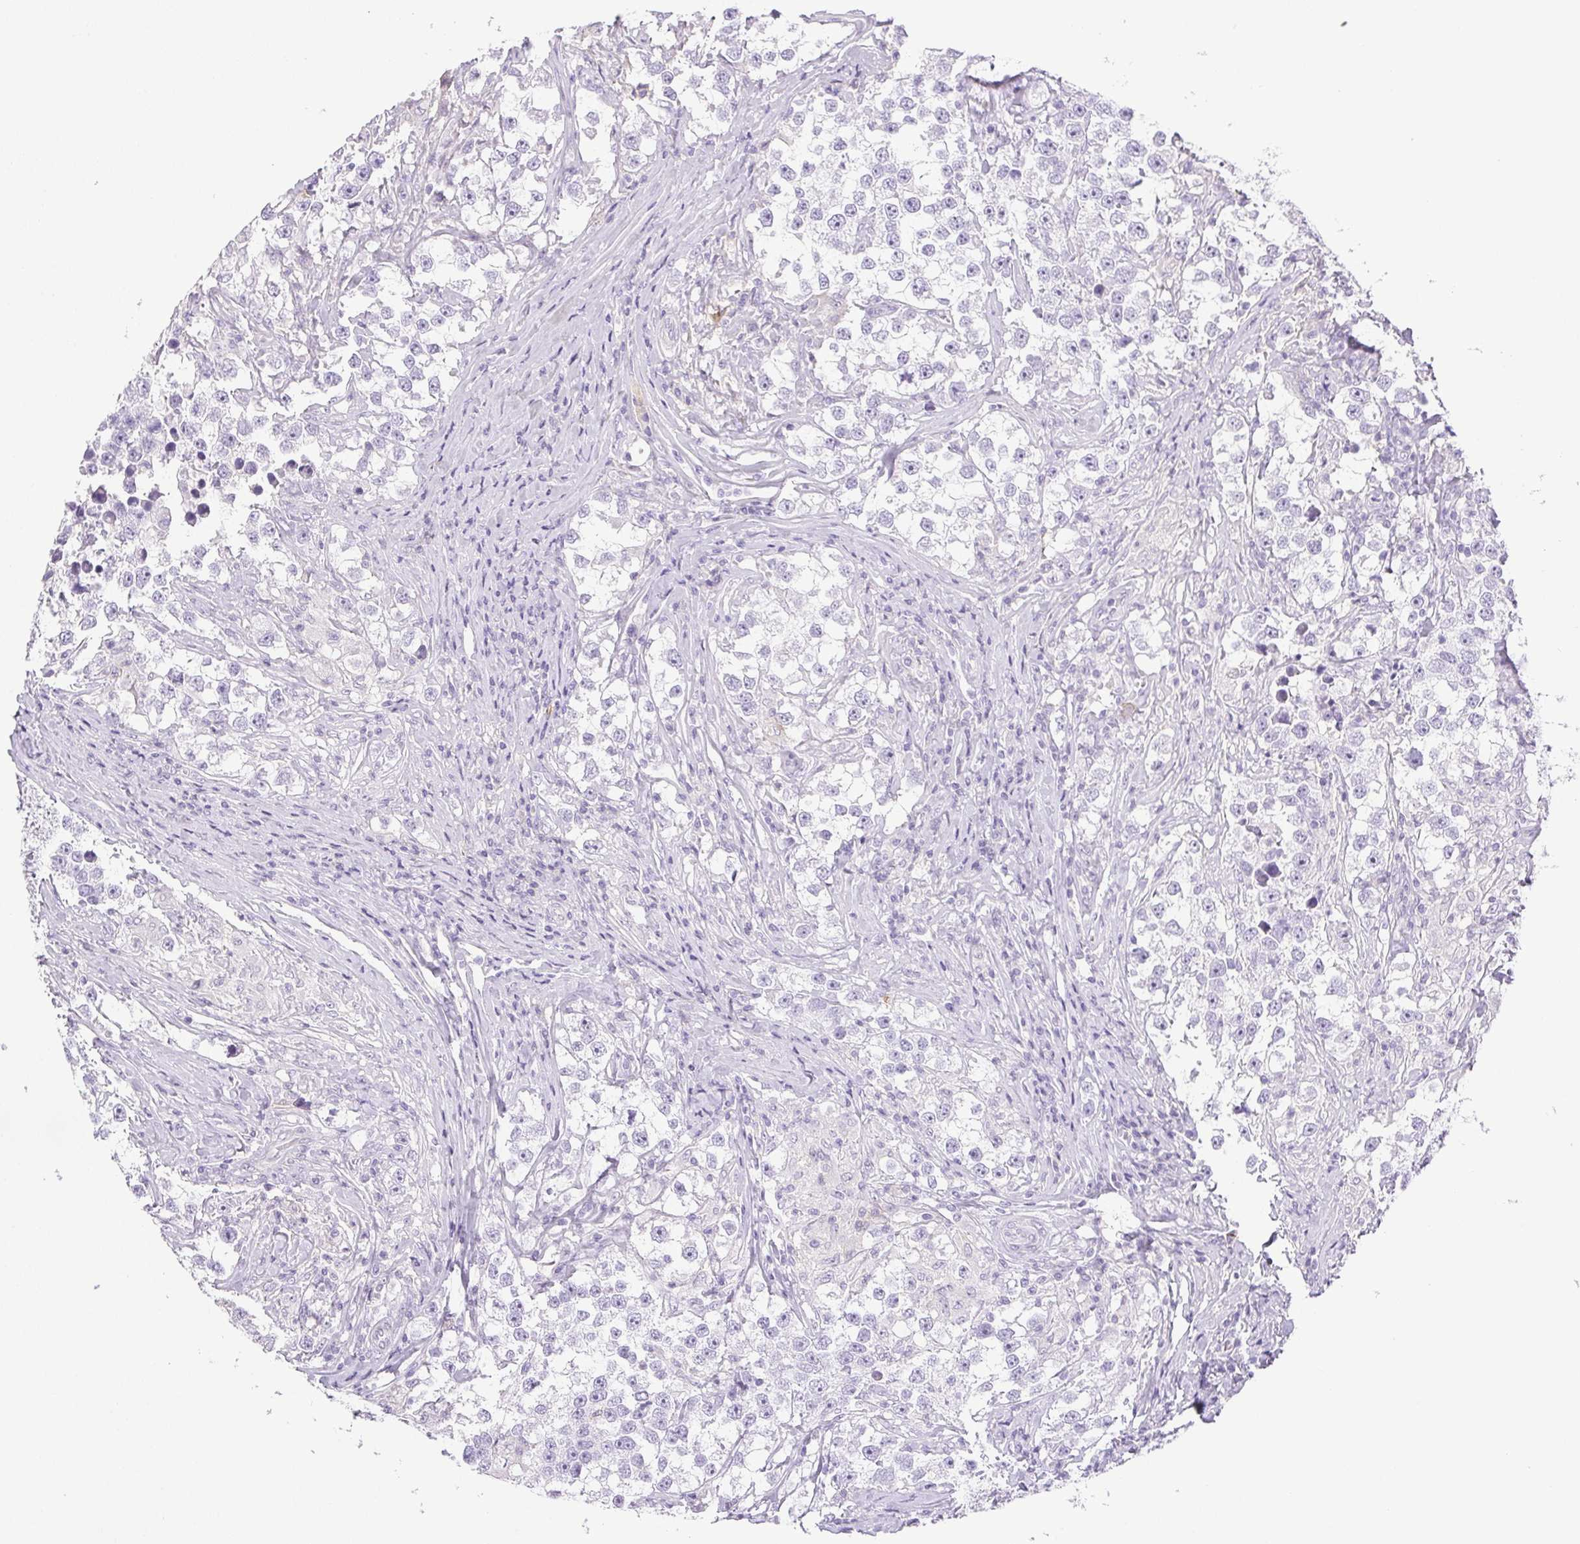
{"staining": {"intensity": "negative", "quantity": "none", "location": "none"}, "tissue": "testis cancer", "cell_type": "Tumor cells", "image_type": "cancer", "snomed": [{"axis": "morphology", "description": "Seminoma, NOS"}, {"axis": "topography", "description": "Testis"}], "caption": "This is an immunohistochemistry (IHC) micrograph of testis cancer. There is no expression in tumor cells.", "gene": "HLA-G", "patient": {"sex": "male", "age": 46}}